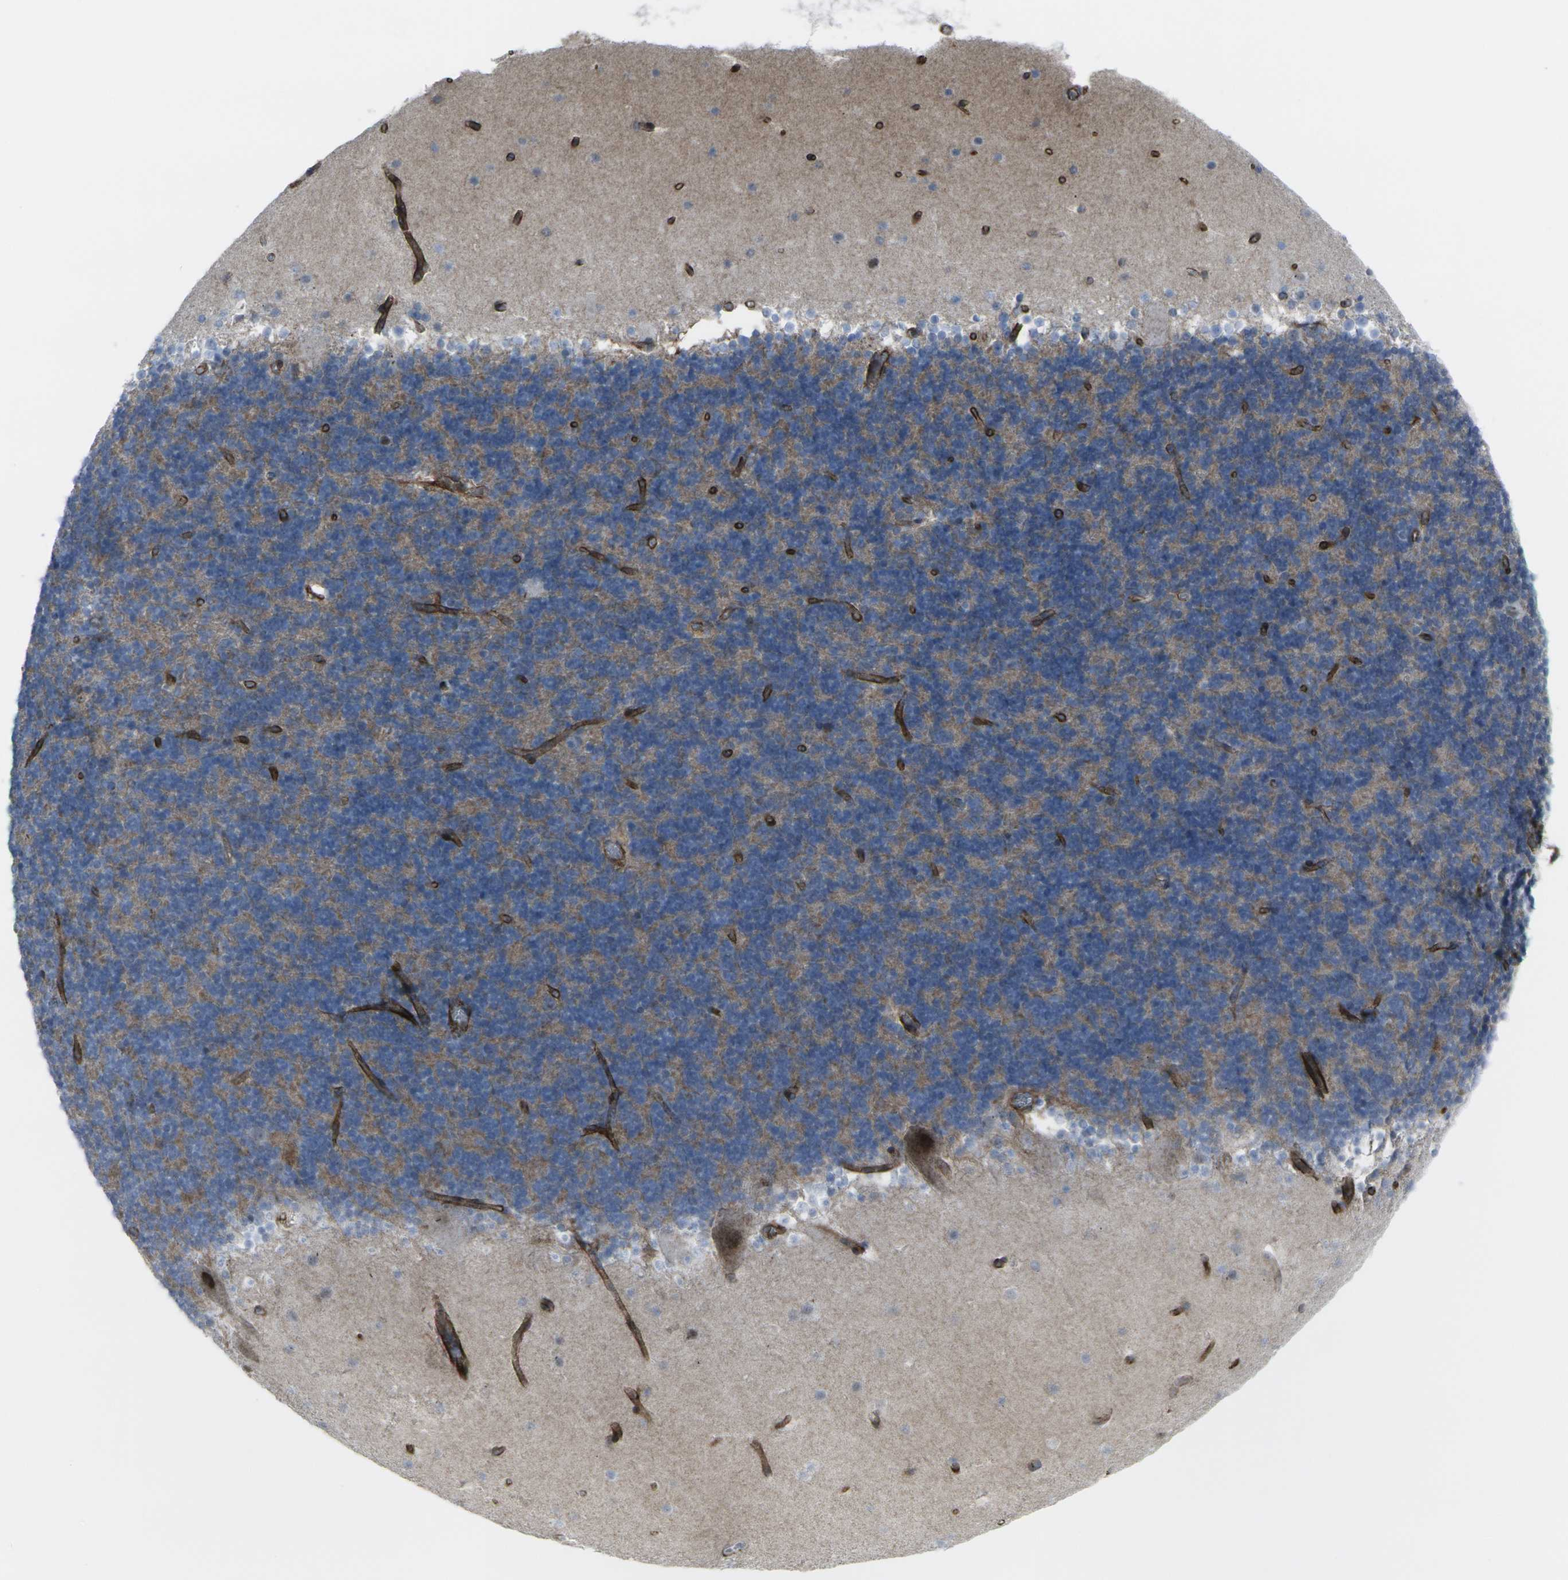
{"staining": {"intensity": "weak", "quantity": "25%-75%", "location": "cytoplasmic/membranous"}, "tissue": "cerebellum", "cell_type": "Cells in granular layer", "image_type": "normal", "snomed": [{"axis": "morphology", "description": "Normal tissue, NOS"}, {"axis": "topography", "description": "Cerebellum"}], "caption": "Protein staining by immunohistochemistry reveals weak cytoplasmic/membranous expression in approximately 25%-75% of cells in granular layer in unremarkable cerebellum.", "gene": "CDH11", "patient": {"sex": "male", "age": 45}}